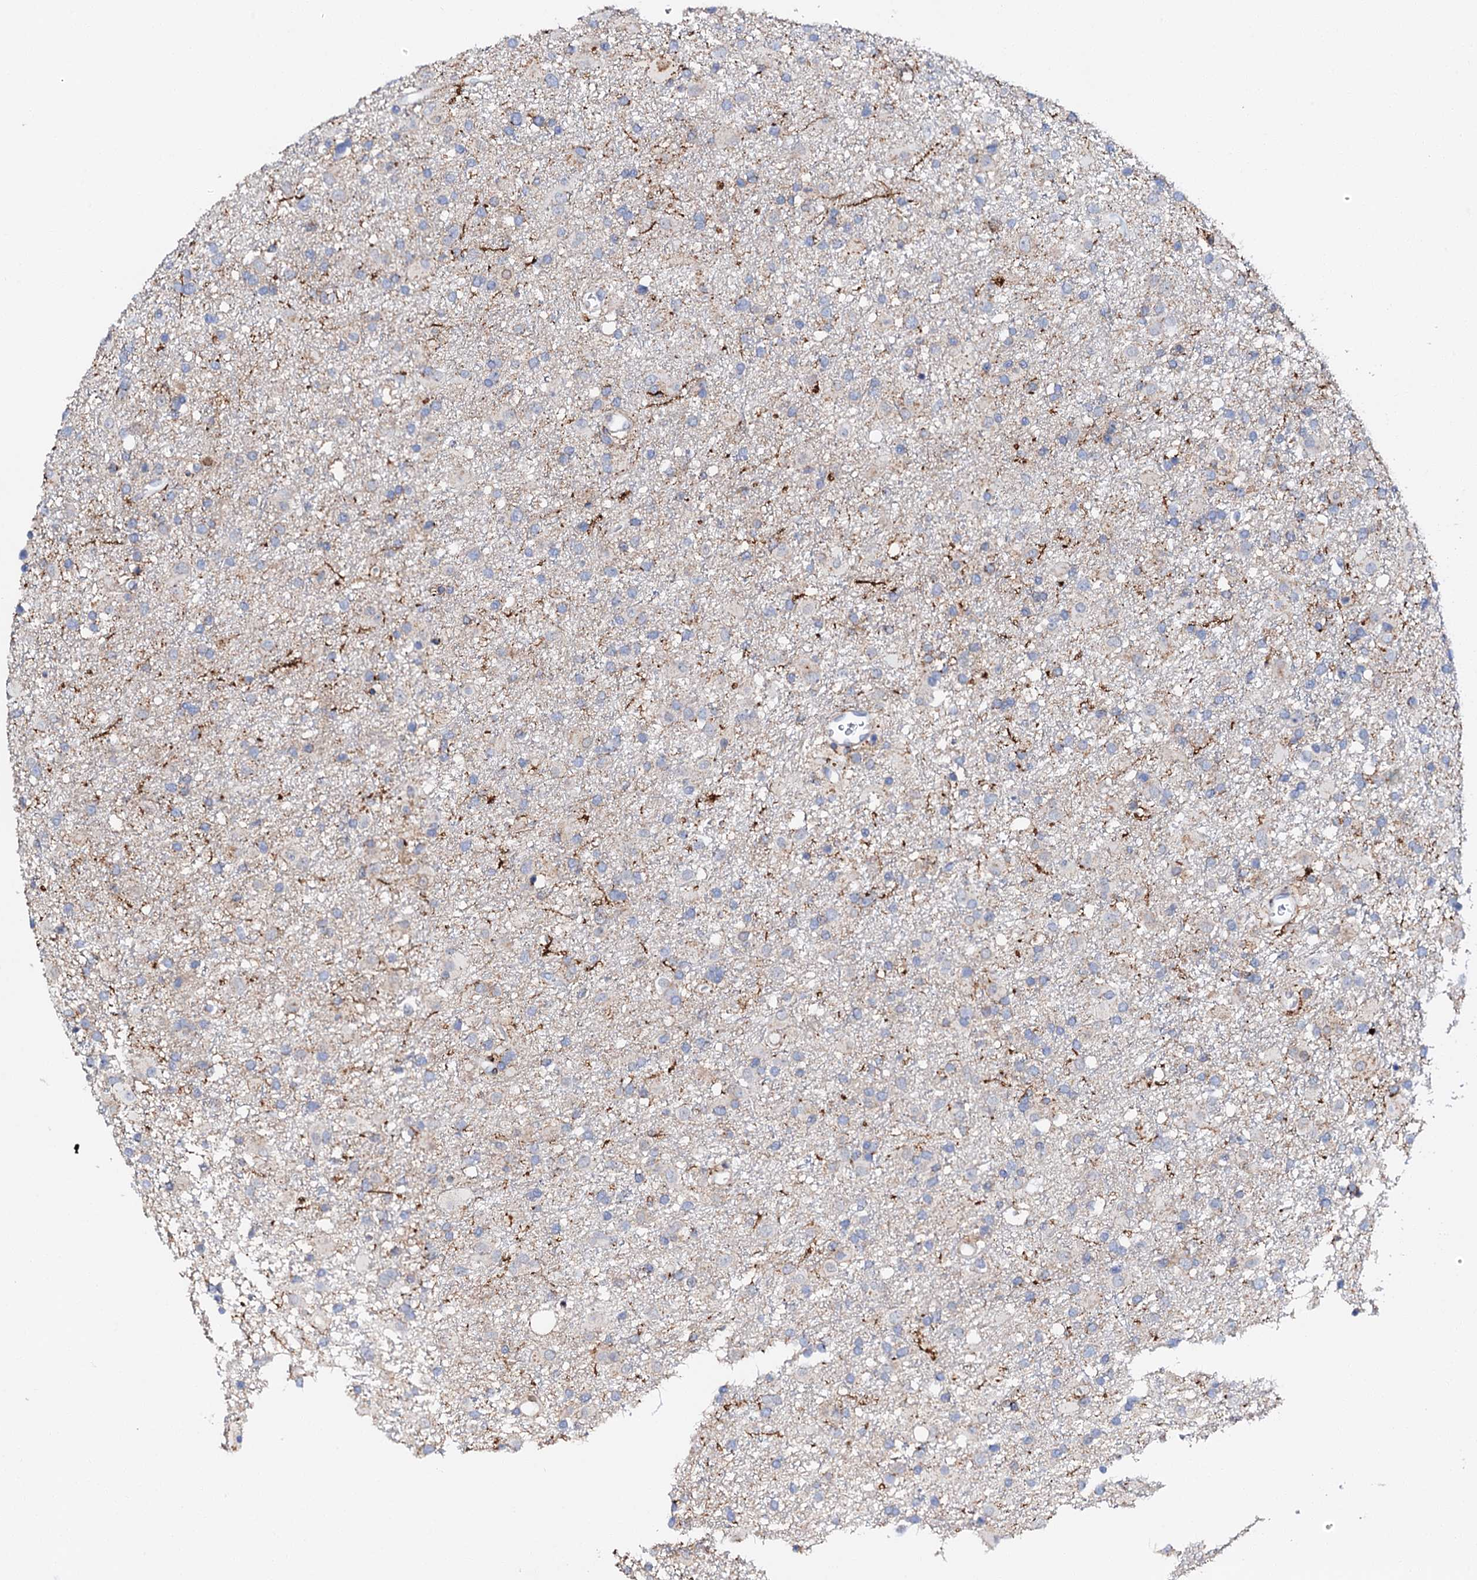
{"staining": {"intensity": "negative", "quantity": "none", "location": "none"}, "tissue": "glioma", "cell_type": "Tumor cells", "image_type": "cancer", "snomed": [{"axis": "morphology", "description": "Glioma, malignant, Low grade"}, {"axis": "topography", "description": "Brain"}], "caption": "This image is of glioma stained with IHC to label a protein in brown with the nuclei are counter-stained blue. There is no staining in tumor cells. The staining was performed using DAB (3,3'-diaminobenzidine) to visualize the protein expression in brown, while the nuclei were stained in blue with hematoxylin (Magnification: 20x).", "gene": "MED13L", "patient": {"sex": "male", "age": 65}}